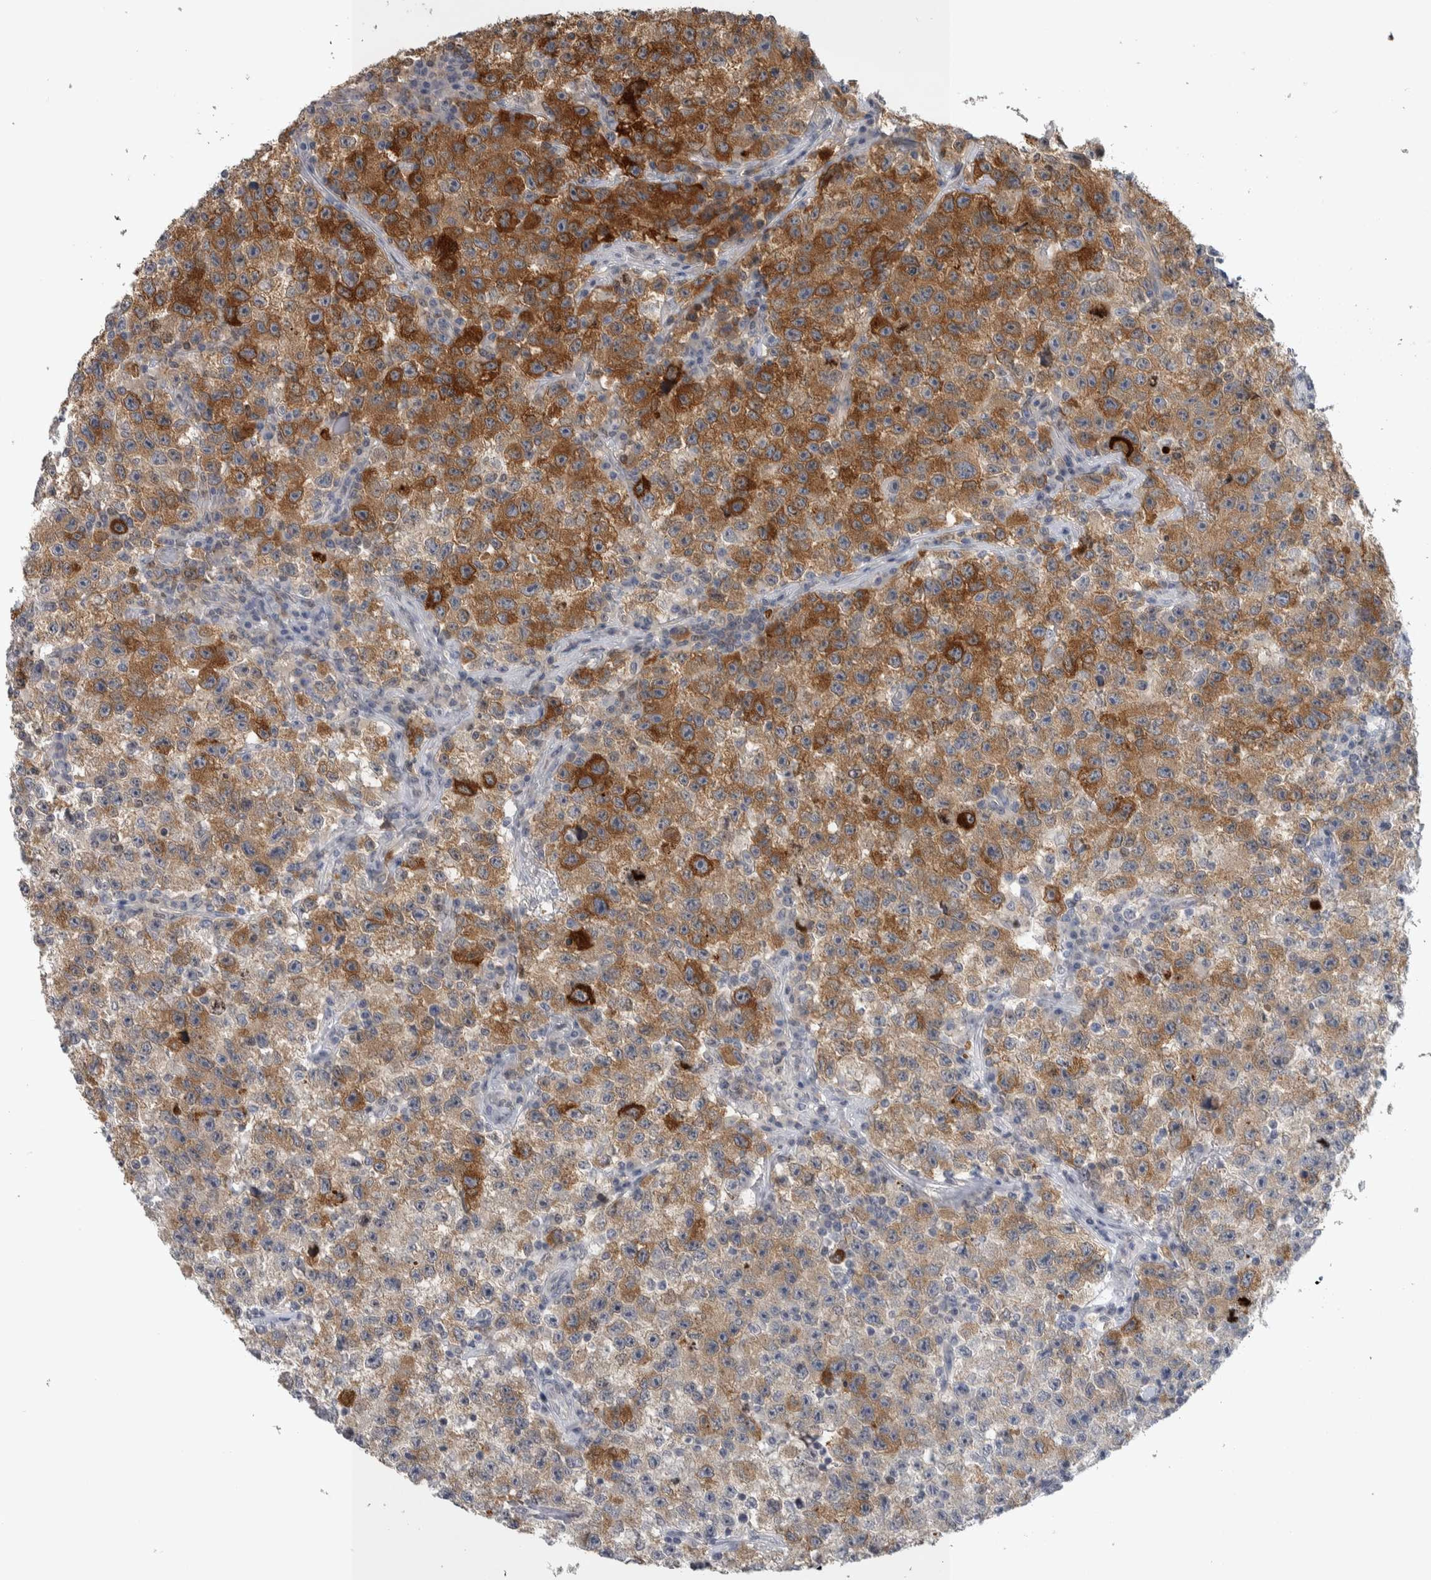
{"staining": {"intensity": "strong", "quantity": ">75%", "location": "cytoplasmic/membranous"}, "tissue": "testis cancer", "cell_type": "Tumor cells", "image_type": "cancer", "snomed": [{"axis": "morphology", "description": "Seminoma, NOS"}, {"axis": "topography", "description": "Testis"}], "caption": "Tumor cells display high levels of strong cytoplasmic/membranous staining in about >75% of cells in testis cancer (seminoma).", "gene": "NFKB2", "patient": {"sex": "male", "age": 22}}